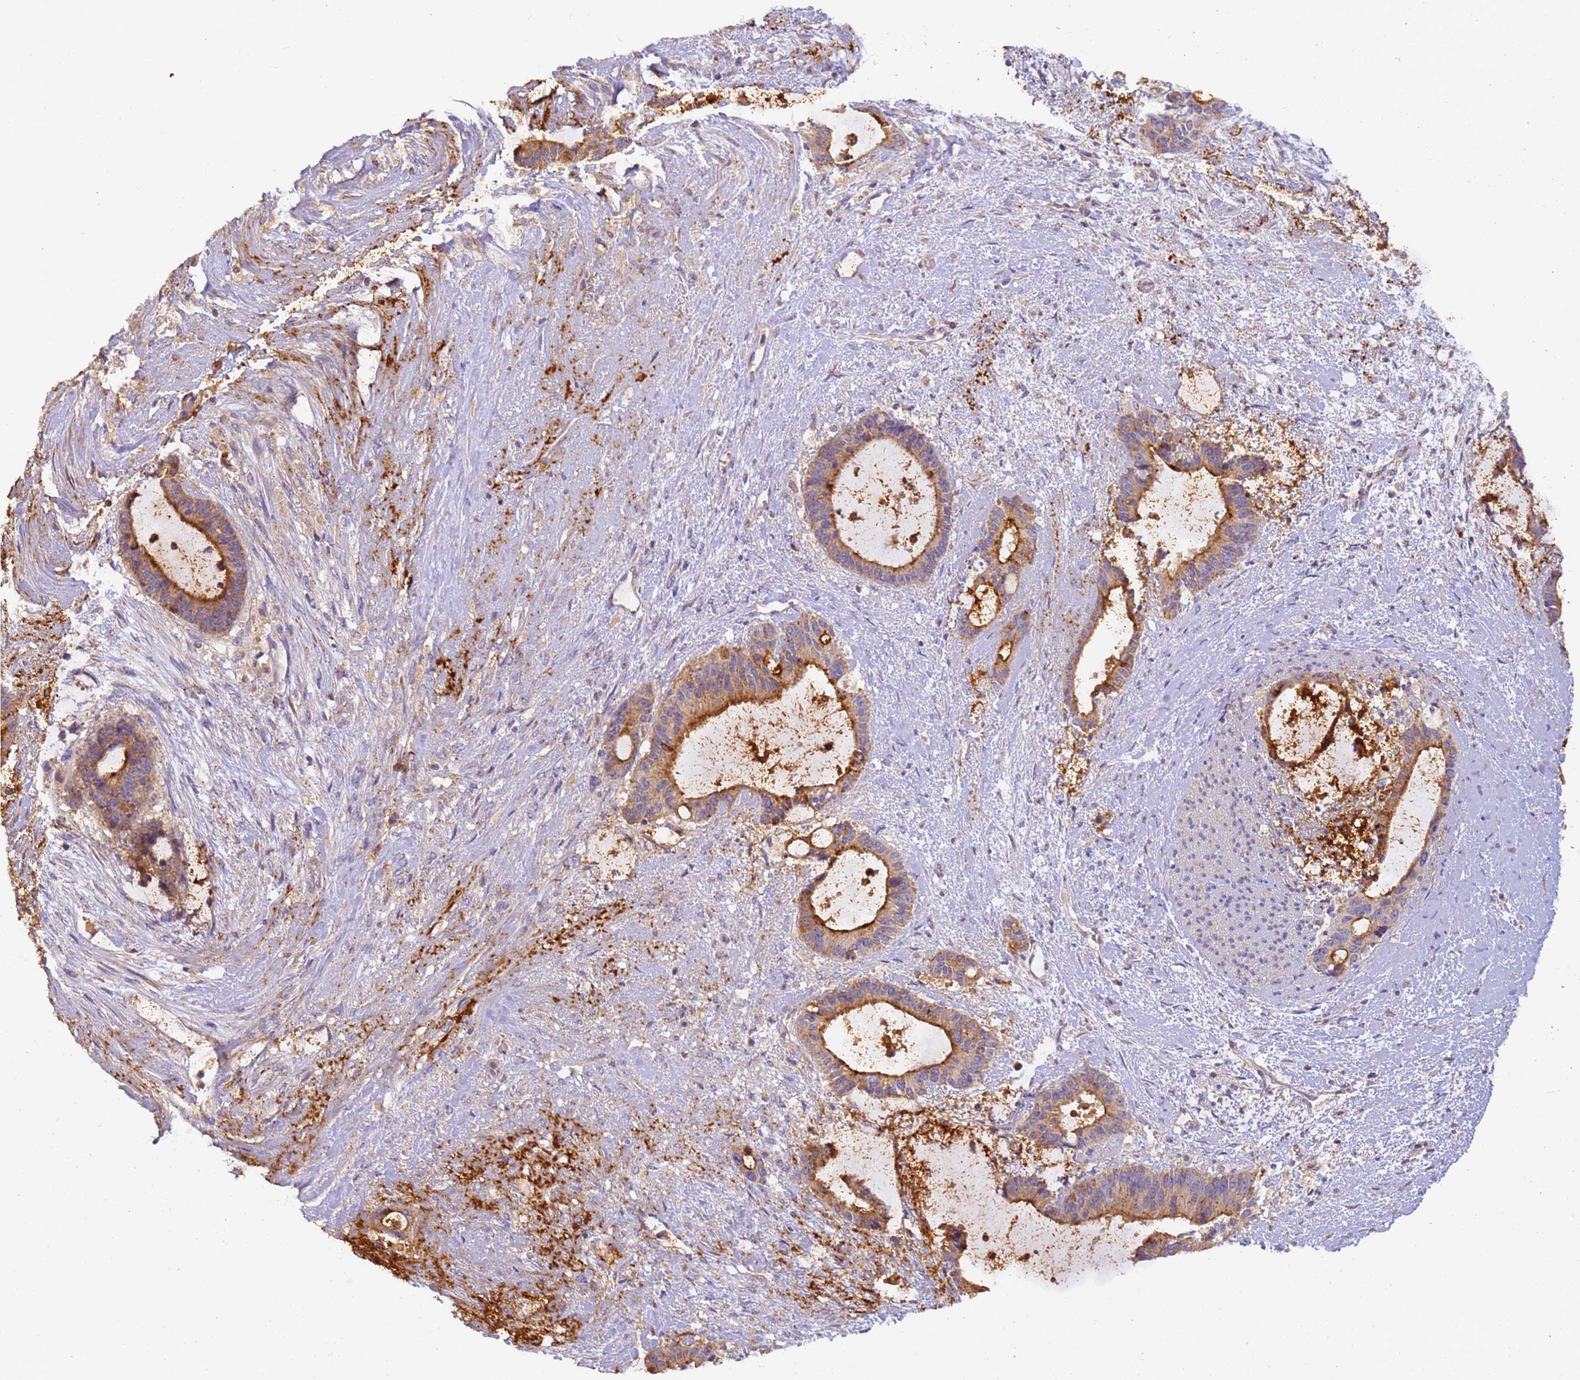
{"staining": {"intensity": "moderate", "quantity": ">75%", "location": "cytoplasmic/membranous"}, "tissue": "liver cancer", "cell_type": "Tumor cells", "image_type": "cancer", "snomed": [{"axis": "morphology", "description": "Normal tissue, NOS"}, {"axis": "morphology", "description": "Cholangiocarcinoma"}, {"axis": "topography", "description": "Liver"}, {"axis": "topography", "description": "Peripheral nerve tissue"}], "caption": "There is medium levels of moderate cytoplasmic/membranous expression in tumor cells of cholangiocarcinoma (liver), as demonstrated by immunohistochemical staining (brown color).", "gene": "TIGAR", "patient": {"sex": "female", "age": 73}}